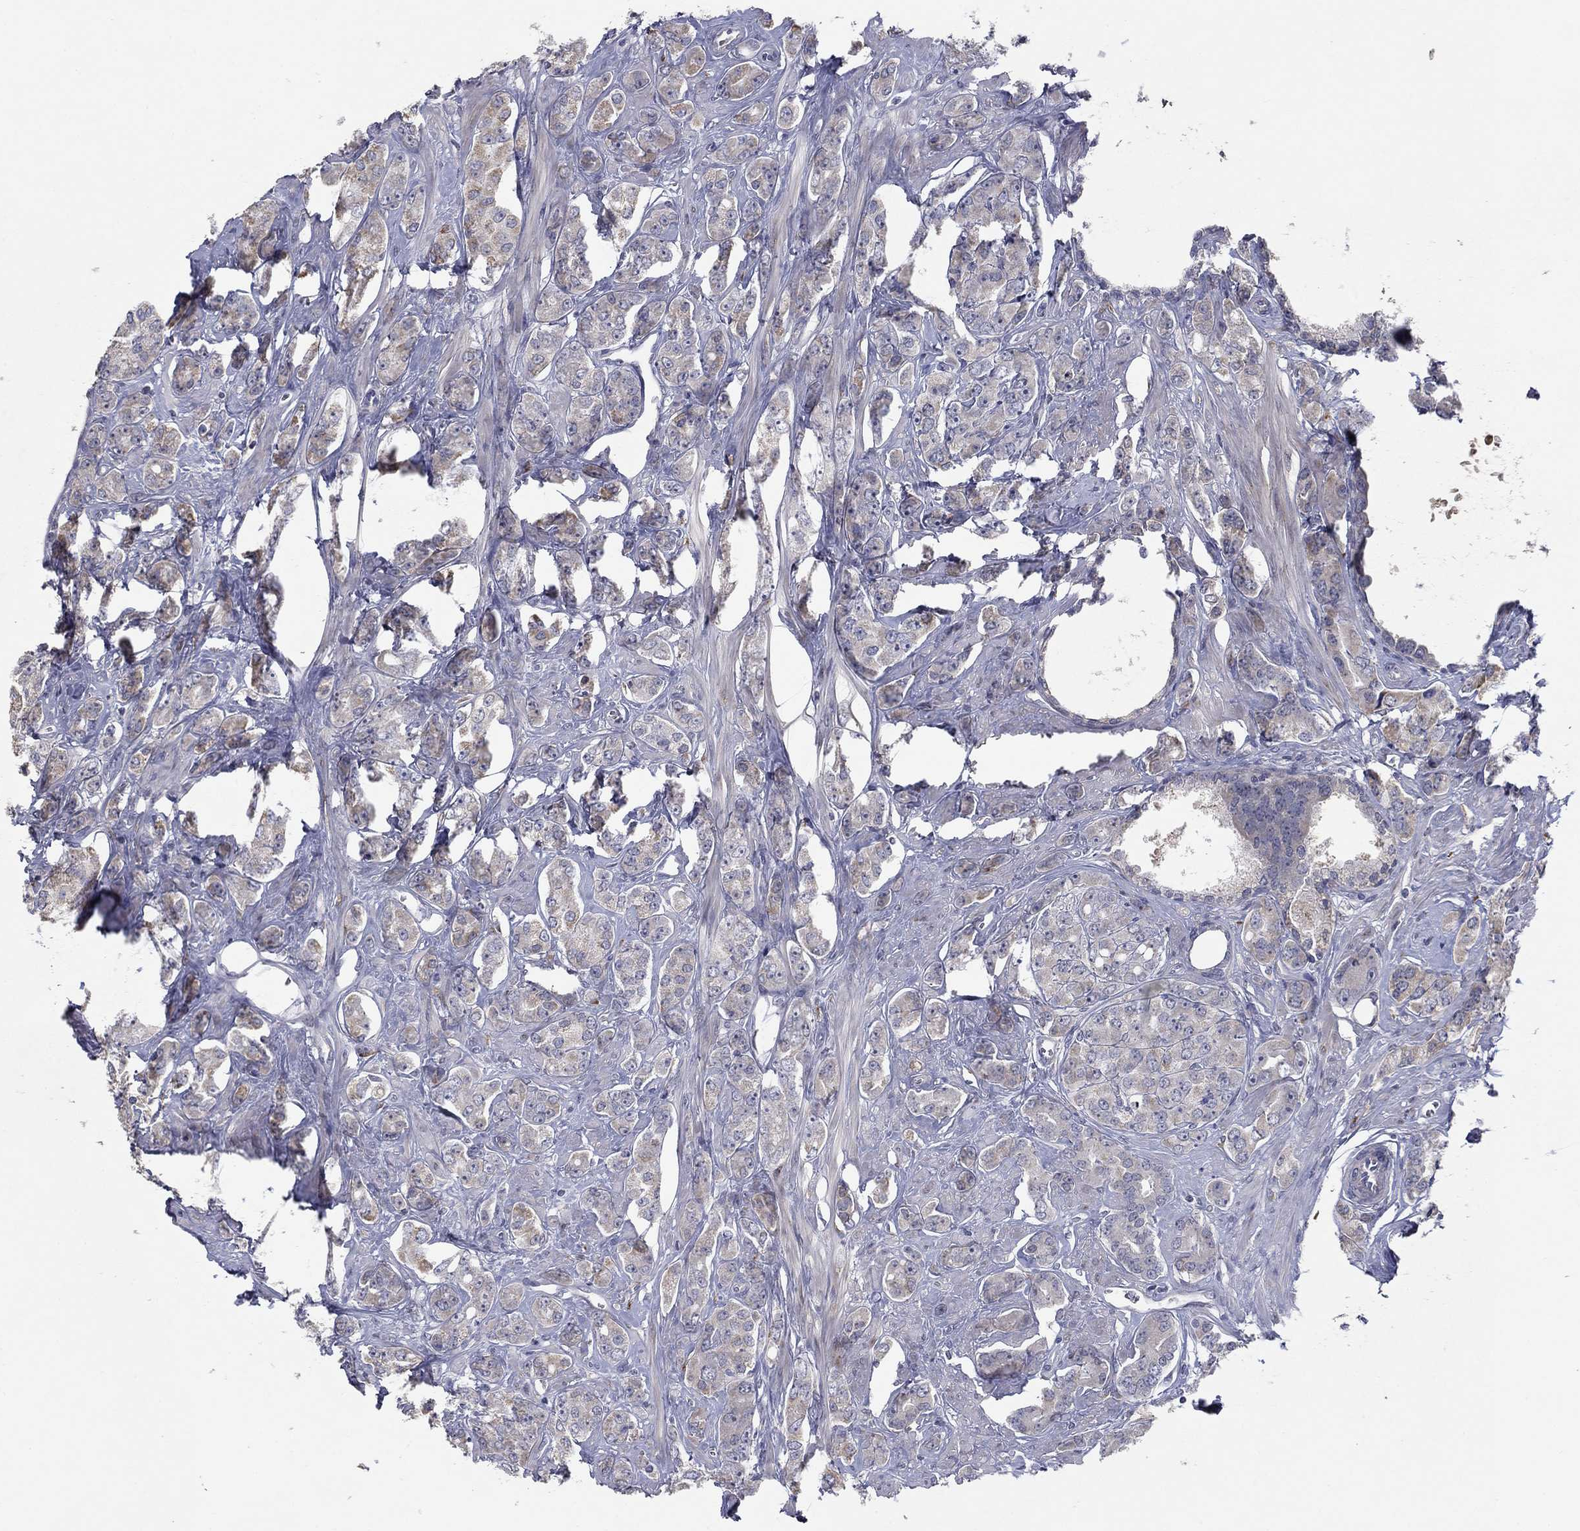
{"staining": {"intensity": "negative", "quantity": "none", "location": "none"}, "tissue": "prostate cancer", "cell_type": "Tumor cells", "image_type": "cancer", "snomed": [{"axis": "morphology", "description": "Adenocarcinoma, NOS"}, {"axis": "topography", "description": "Prostate"}], "caption": "Tumor cells are negative for protein expression in human prostate cancer (adenocarcinoma). The staining was performed using DAB (3,3'-diaminobenzidine) to visualize the protein expression in brown, while the nuclei were stained in blue with hematoxylin (Magnification: 20x).", "gene": "PTGDS", "patient": {"sex": "male", "age": 67}}